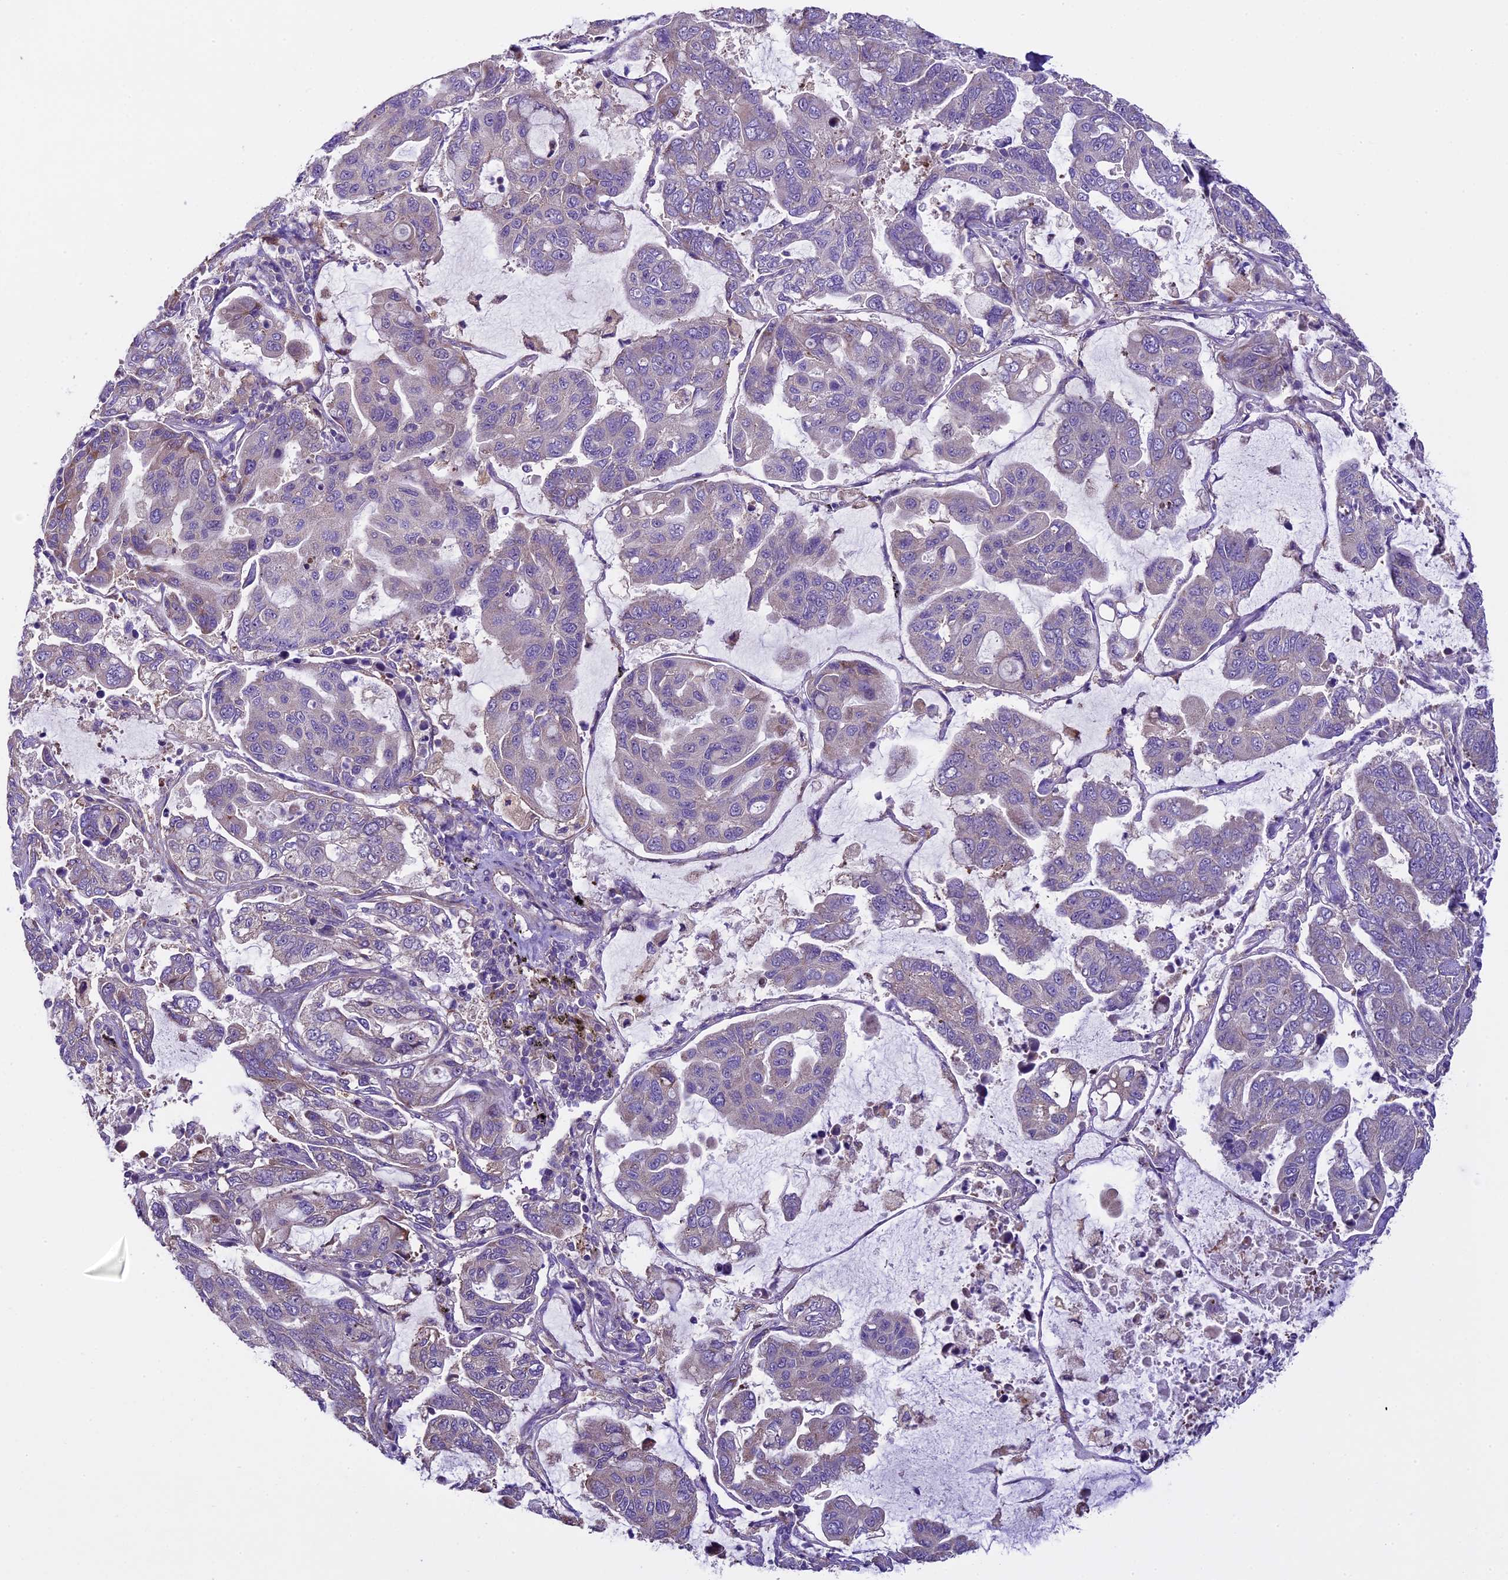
{"staining": {"intensity": "negative", "quantity": "none", "location": "none"}, "tissue": "lung cancer", "cell_type": "Tumor cells", "image_type": "cancer", "snomed": [{"axis": "morphology", "description": "Adenocarcinoma, NOS"}, {"axis": "topography", "description": "Lung"}], "caption": "This is an immunohistochemistry (IHC) photomicrograph of lung adenocarcinoma. There is no staining in tumor cells.", "gene": "SPIRE1", "patient": {"sex": "male", "age": 64}}